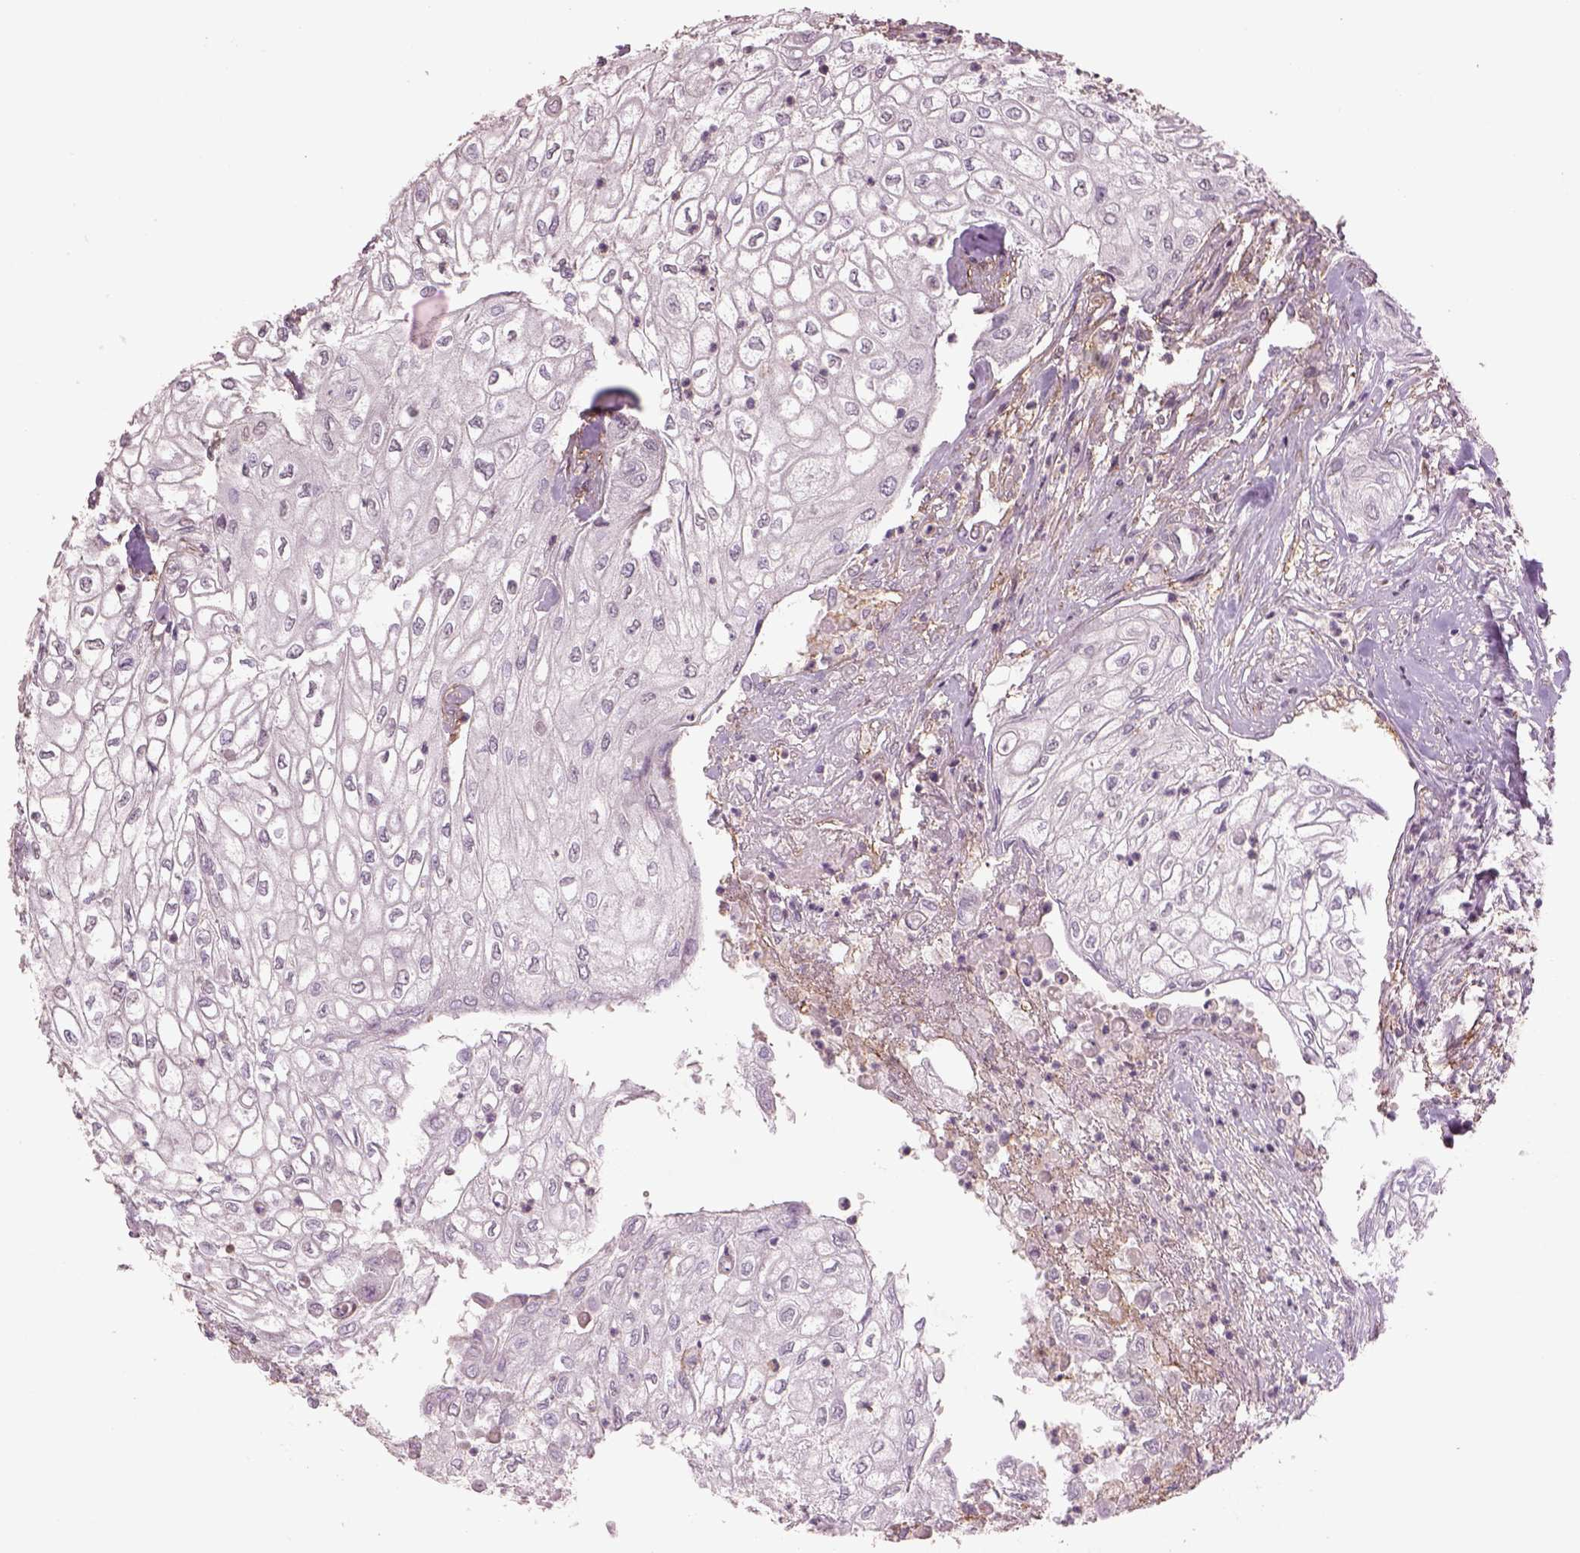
{"staining": {"intensity": "negative", "quantity": "none", "location": "none"}, "tissue": "urothelial cancer", "cell_type": "Tumor cells", "image_type": "cancer", "snomed": [{"axis": "morphology", "description": "Urothelial carcinoma, High grade"}, {"axis": "topography", "description": "Urinary bladder"}], "caption": "Image shows no significant protein positivity in tumor cells of urothelial carcinoma (high-grade). (DAB immunohistochemistry (IHC) visualized using brightfield microscopy, high magnification).", "gene": "LIN7A", "patient": {"sex": "male", "age": 62}}